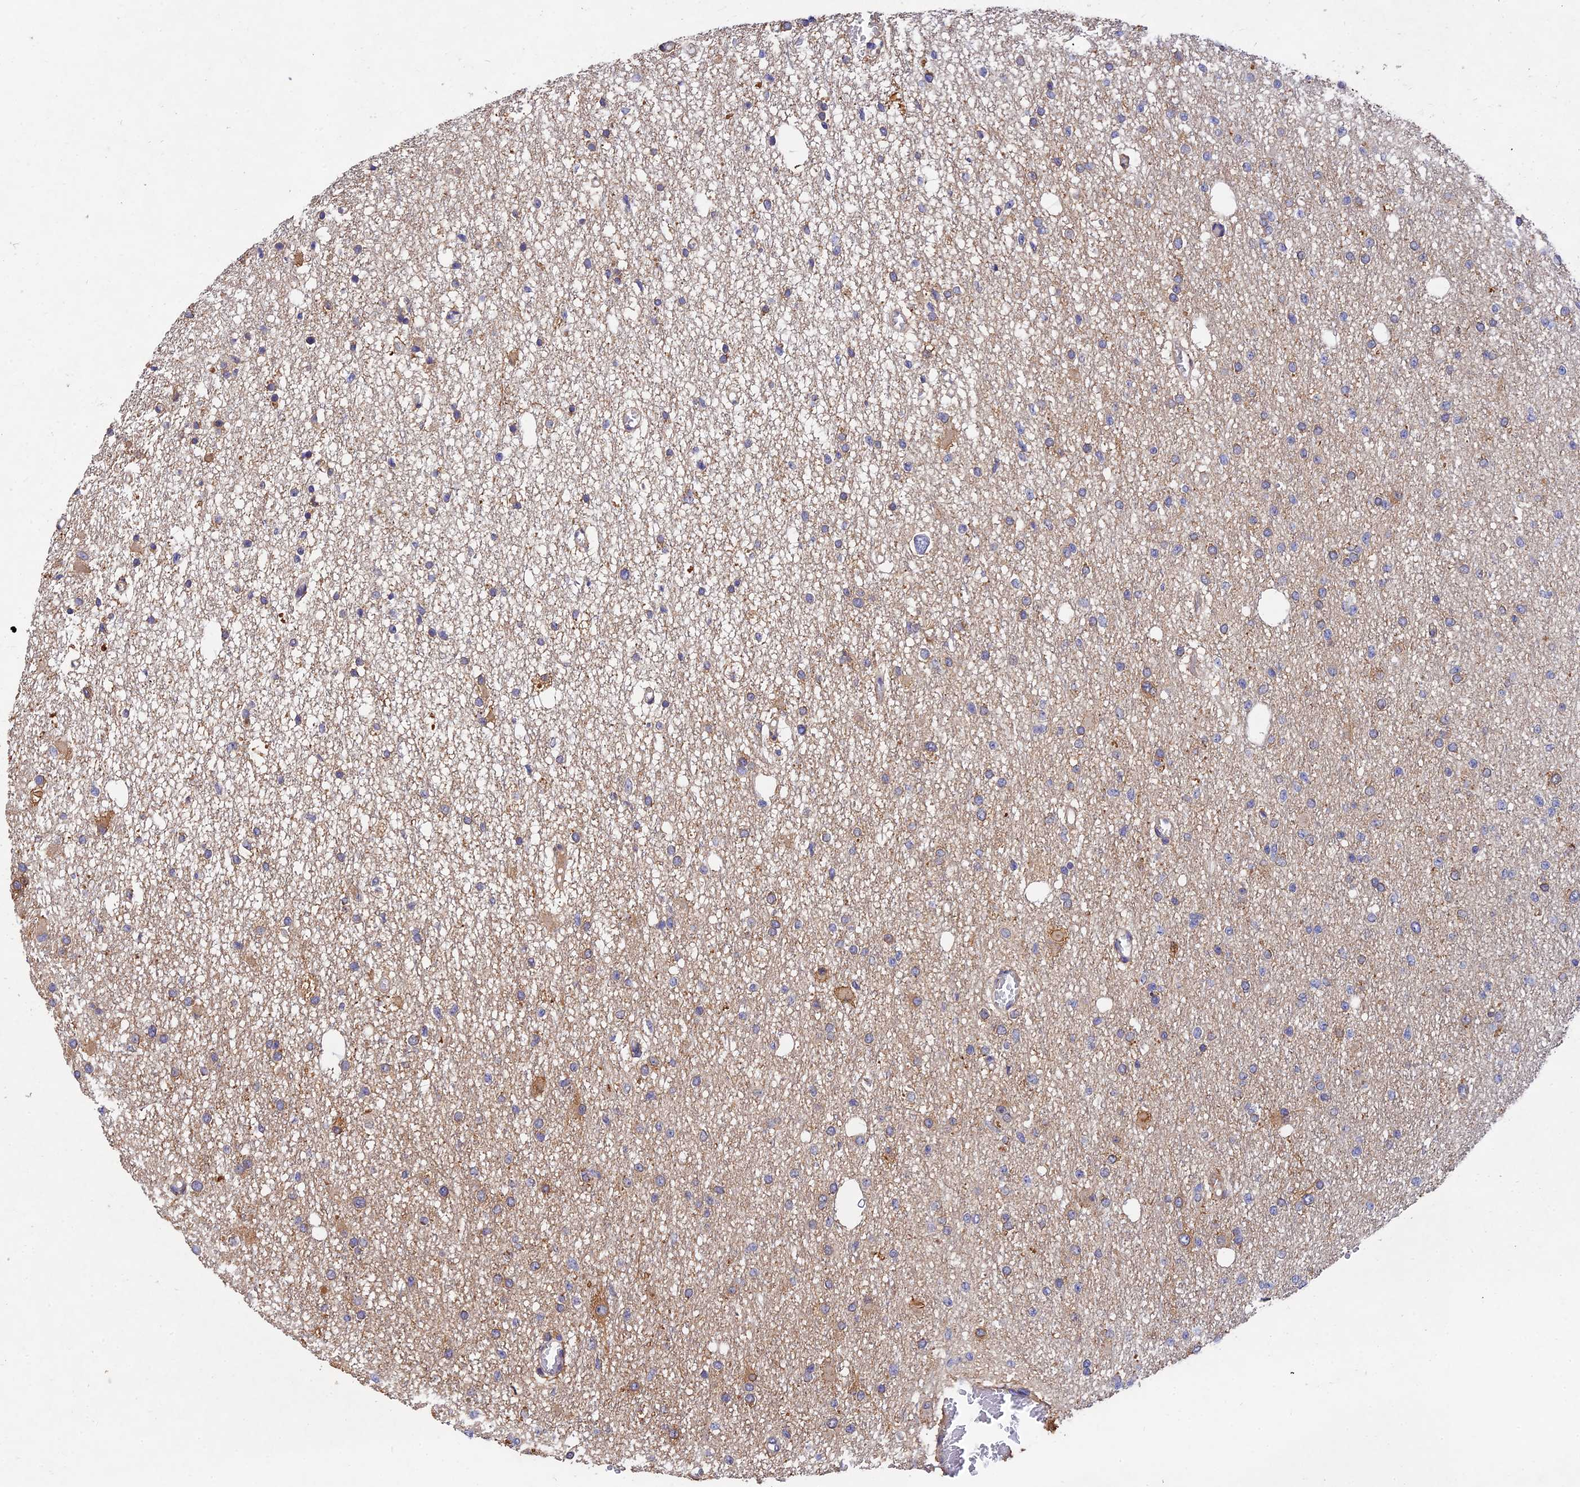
{"staining": {"intensity": "moderate", "quantity": "<25%", "location": "cytoplasmic/membranous"}, "tissue": "glioma", "cell_type": "Tumor cells", "image_type": "cancer", "snomed": [{"axis": "morphology", "description": "Glioma, malignant, Low grade"}, {"axis": "topography", "description": "Brain"}], "caption": "Protein staining of glioma tissue exhibits moderate cytoplasmic/membranous staining in approximately <25% of tumor cells.", "gene": "SLC38A11", "patient": {"sex": "female", "age": 22}}